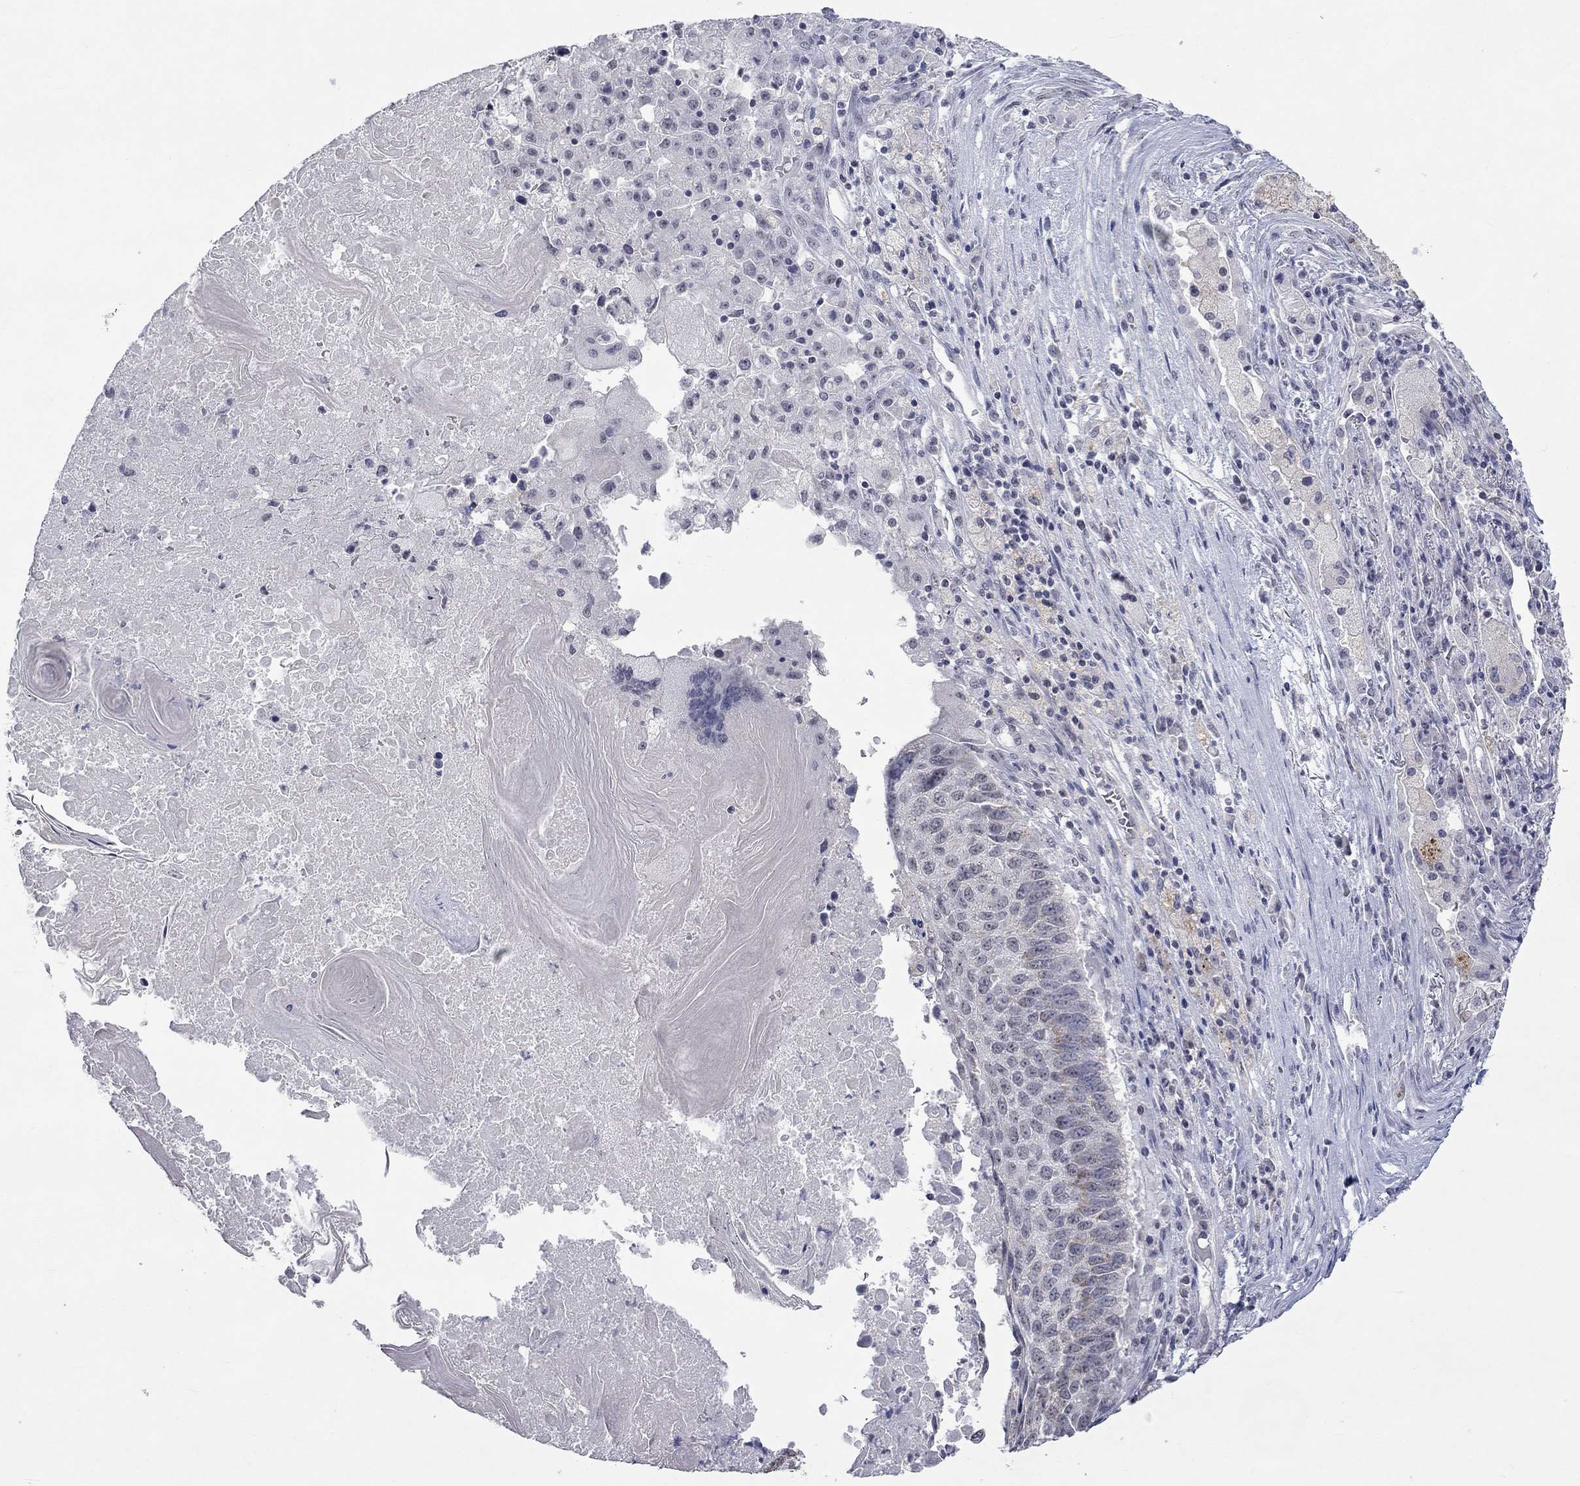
{"staining": {"intensity": "negative", "quantity": "none", "location": "none"}, "tissue": "lung cancer", "cell_type": "Tumor cells", "image_type": "cancer", "snomed": [{"axis": "morphology", "description": "Squamous cell carcinoma, NOS"}, {"axis": "topography", "description": "Lung"}], "caption": "Immunohistochemical staining of lung squamous cell carcinoma exhibits no significant staining in tumor cells.", "gene": "TMEM143", "patient": {"sex": "male", "age": 73}}